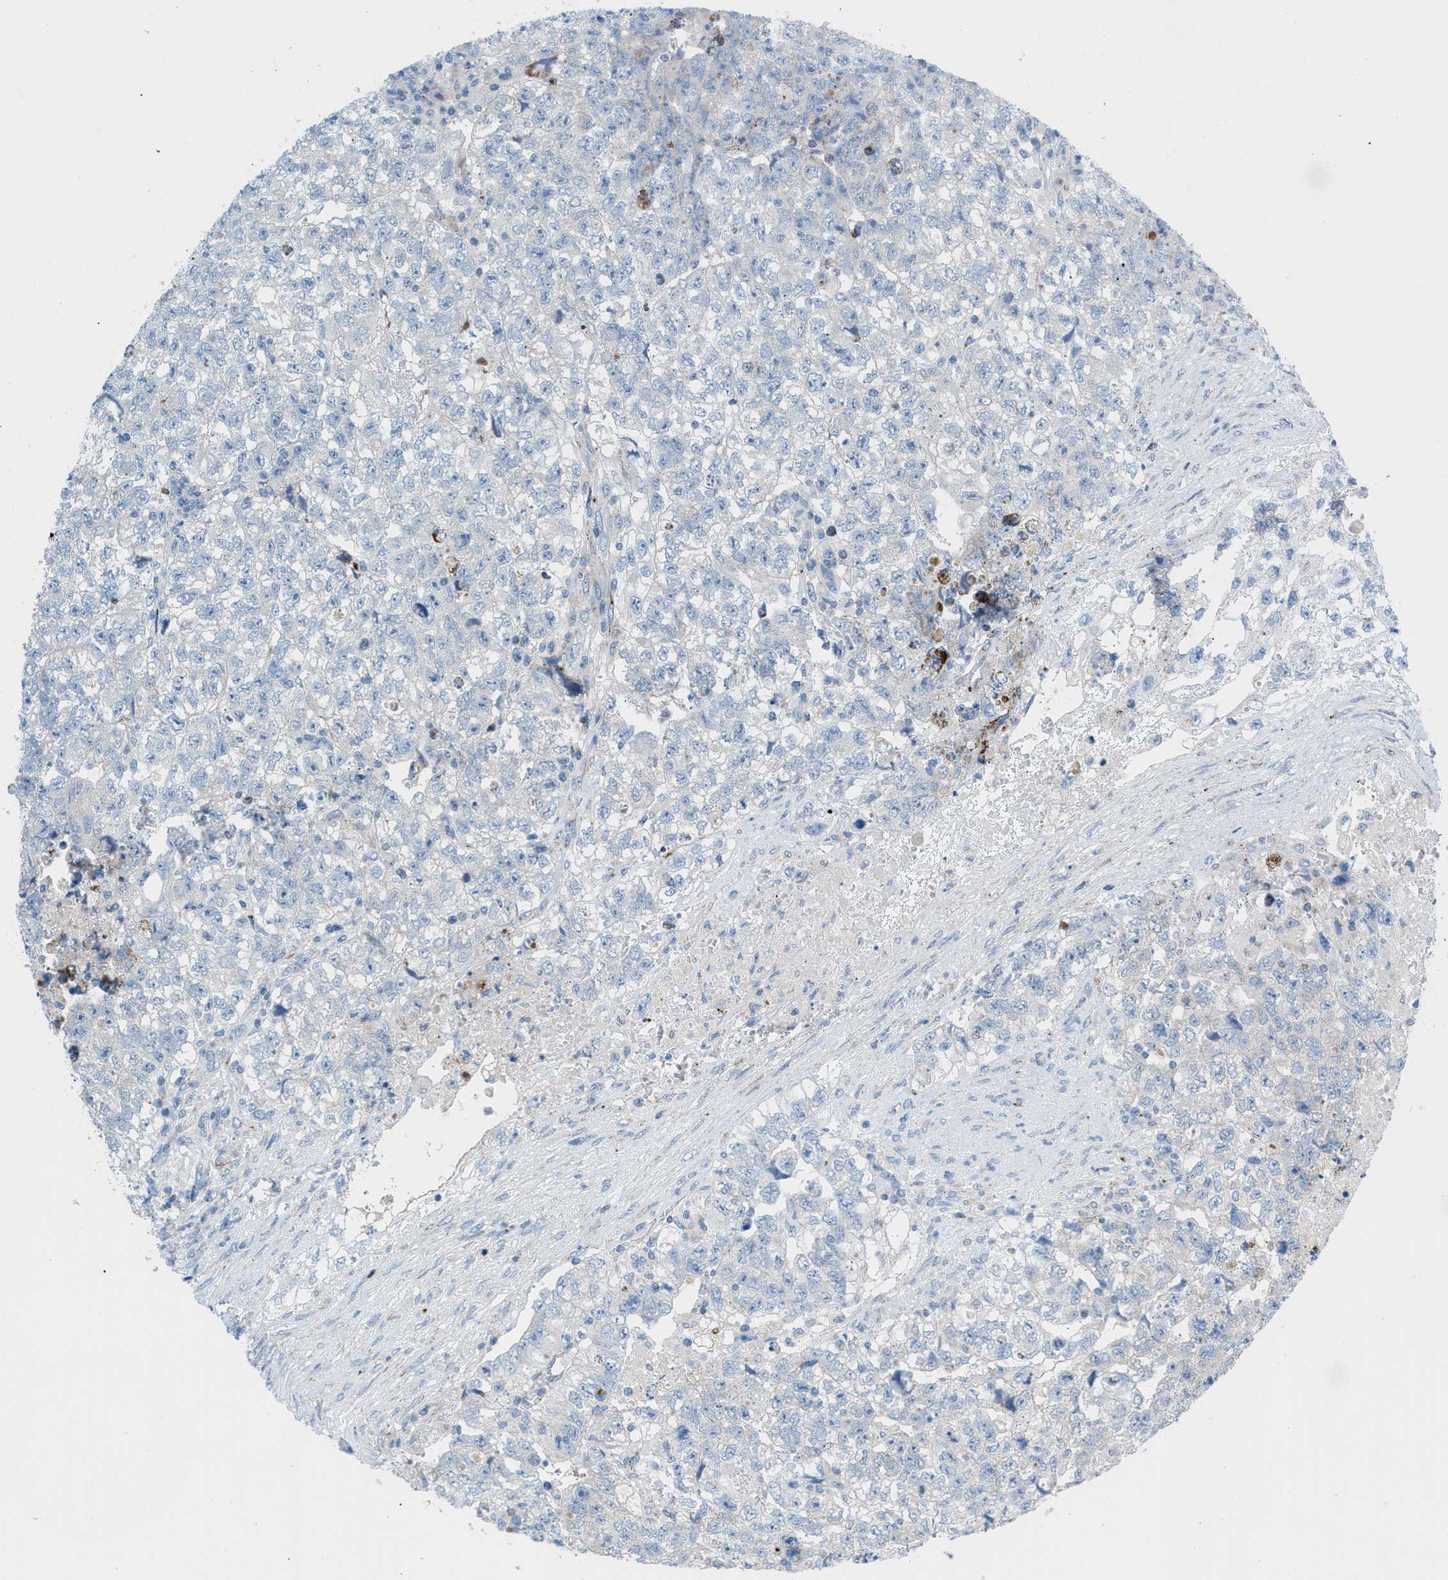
{"staining": {"intensity": "negative", "quantity": "none", "location": "none"}, "tissue": "testis cancer", "cell_type": "Tumor cells", "image_type": "cancer", "snomed": [{"axis": "morphology", "description": "Carcinoma, Embryonal, NOS"}, {"axis": "topography", "description": "Testis"}], "caption": "Immunohistochemistry (IHC) of human embryonal carcinoma (testis) demonstrates no expression in tumor cells.", "gene": "RBBP9", "patient": {"sex": "male", "age": 36}}